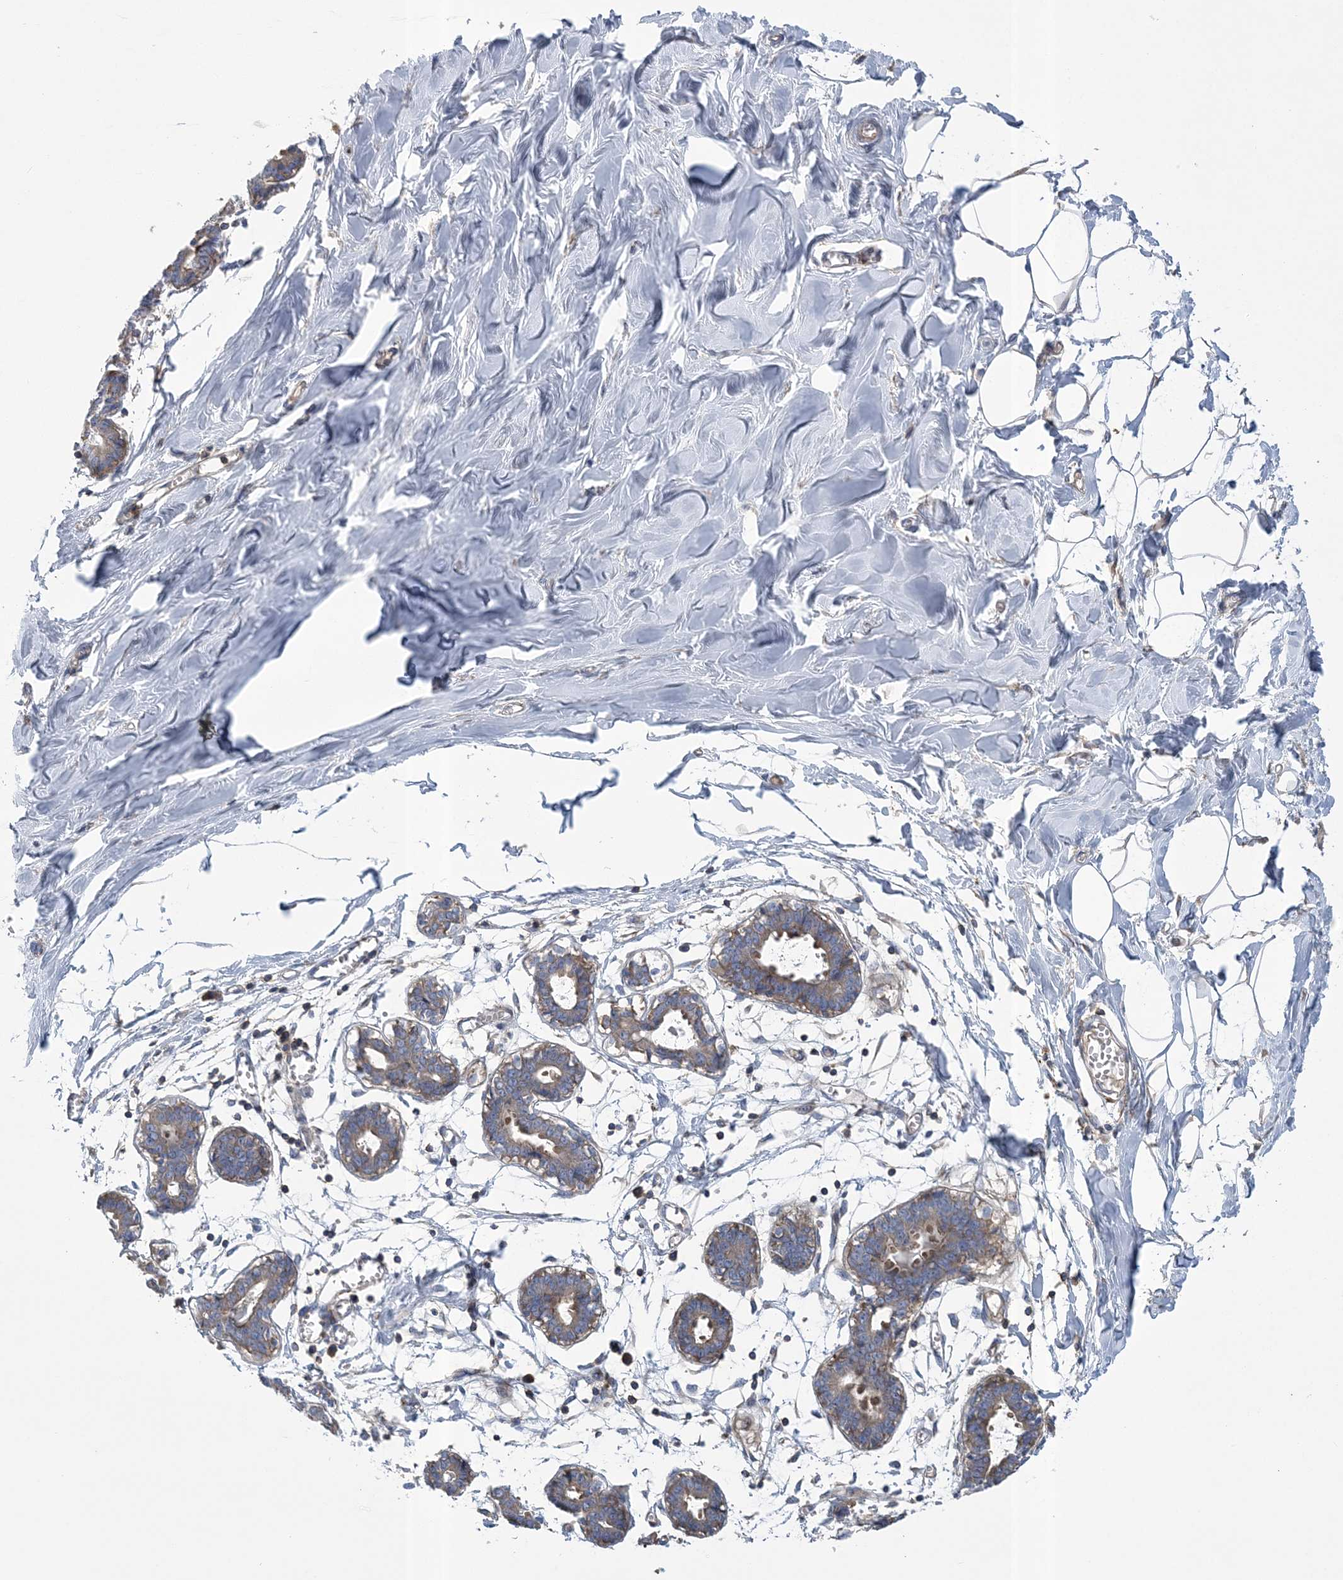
{"staining": {"intensity": "weak", "quantity": "<25%", "location": "cytoplasmic/membranous"}, "tissue": "breast", "cell_type": "Adipocytes", "image_type": "normal", "snomed": [{"axis": "morphology", "description": "Normal tissue, NOS"}, {"axis": "topography", "description": "Breast"}], "caption": "Breast stained for a protein using immunohistochemistry demonstrates no expression adipocytes.", "gene": "ARSJ", "patient": {"sex": "female", "age": 27}}